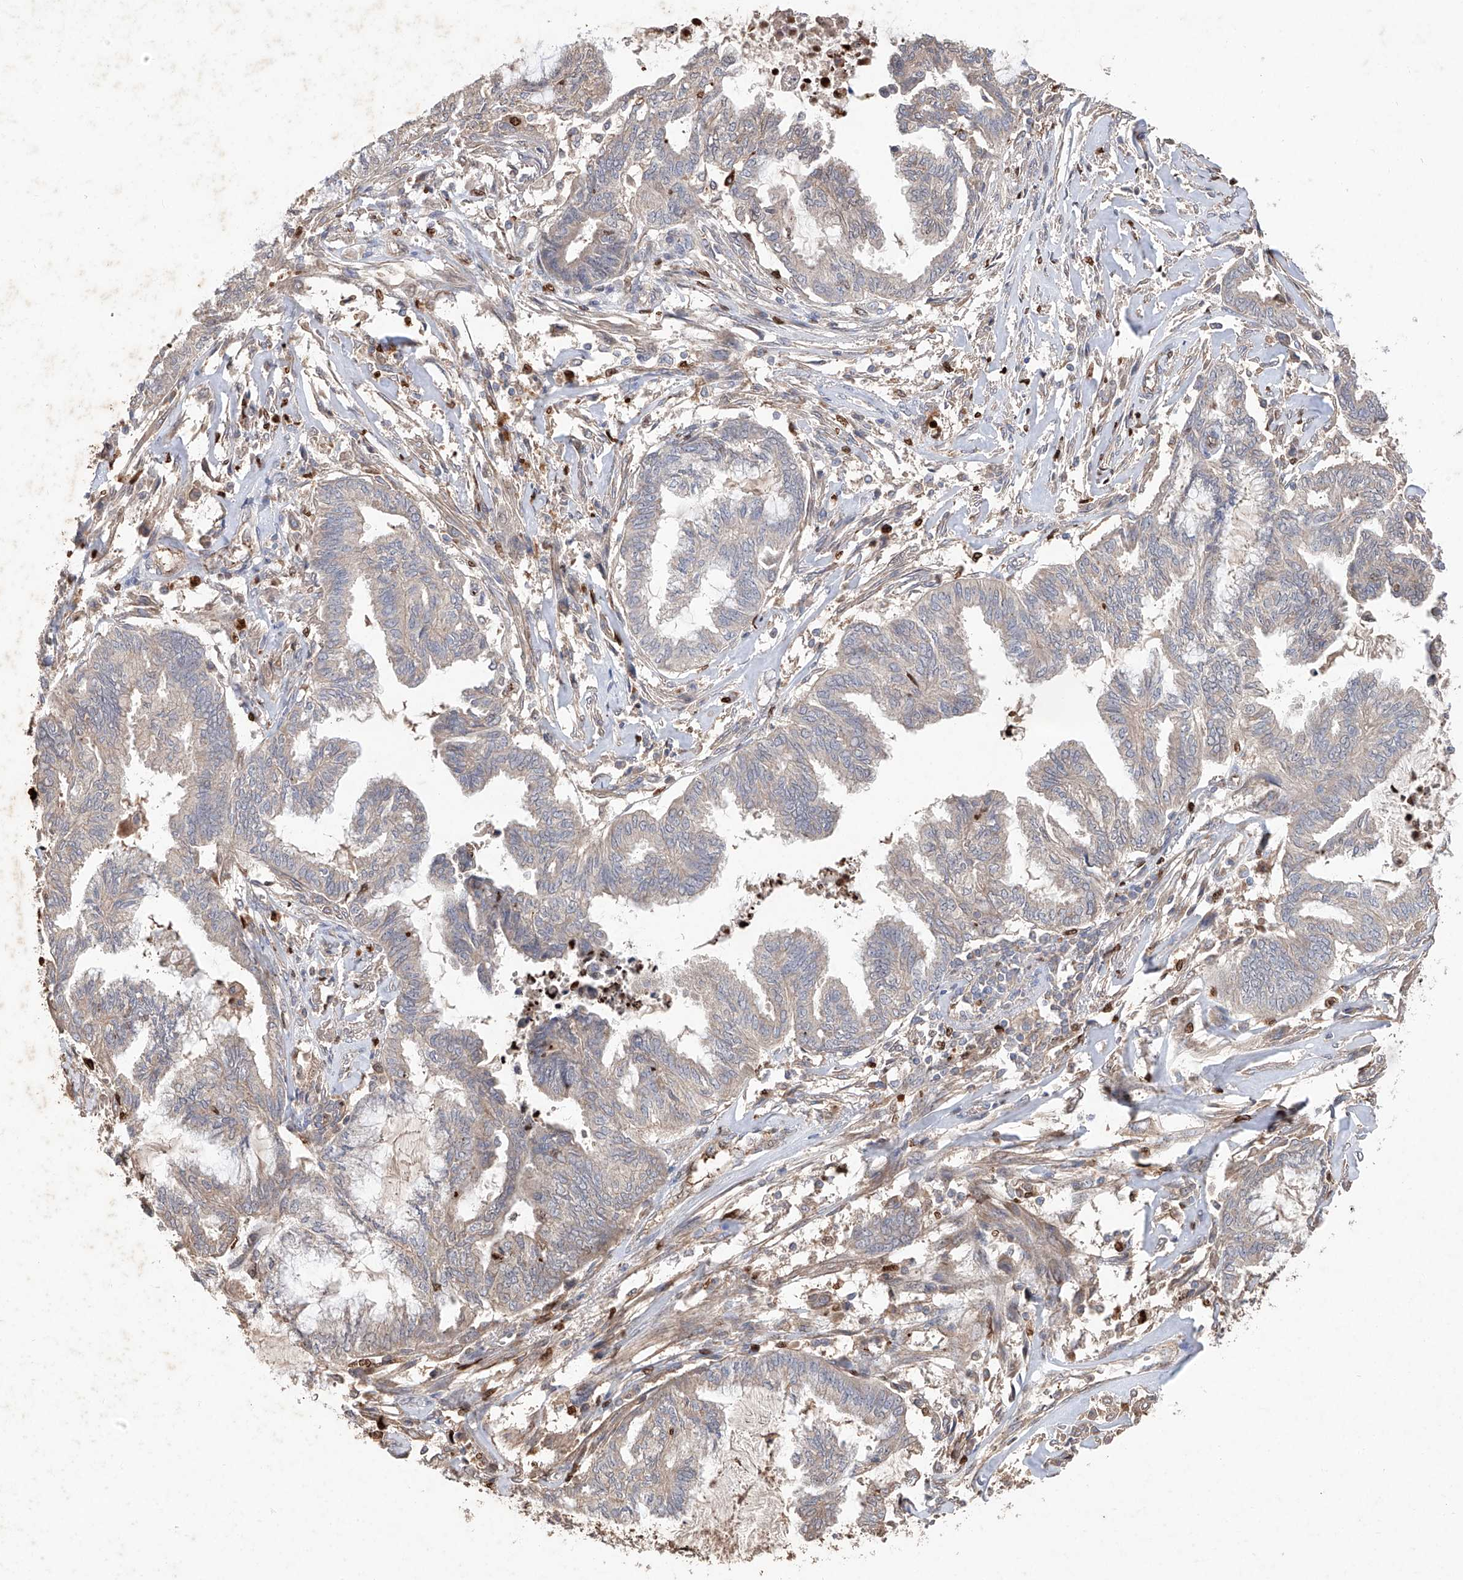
{"staining": {"intensity": "weak", "quantity": "<25%", "location": "cytoplasmic/membranous"}, "tissue": "endometrial cancer", "cell_type": "Tumor cells", "image_type": "cancer", "snomed": [{"axis": "morphology", "description": "Adenocarcinoma, NOS"}, {"axis": "topography", "description": "Endometrium"}], "caption": "Tumor cells show no significant protein staining in adenocarcinoma (endometrial).", "gene": "EDN1", "patient": {"sex": "female", "age": 86}}